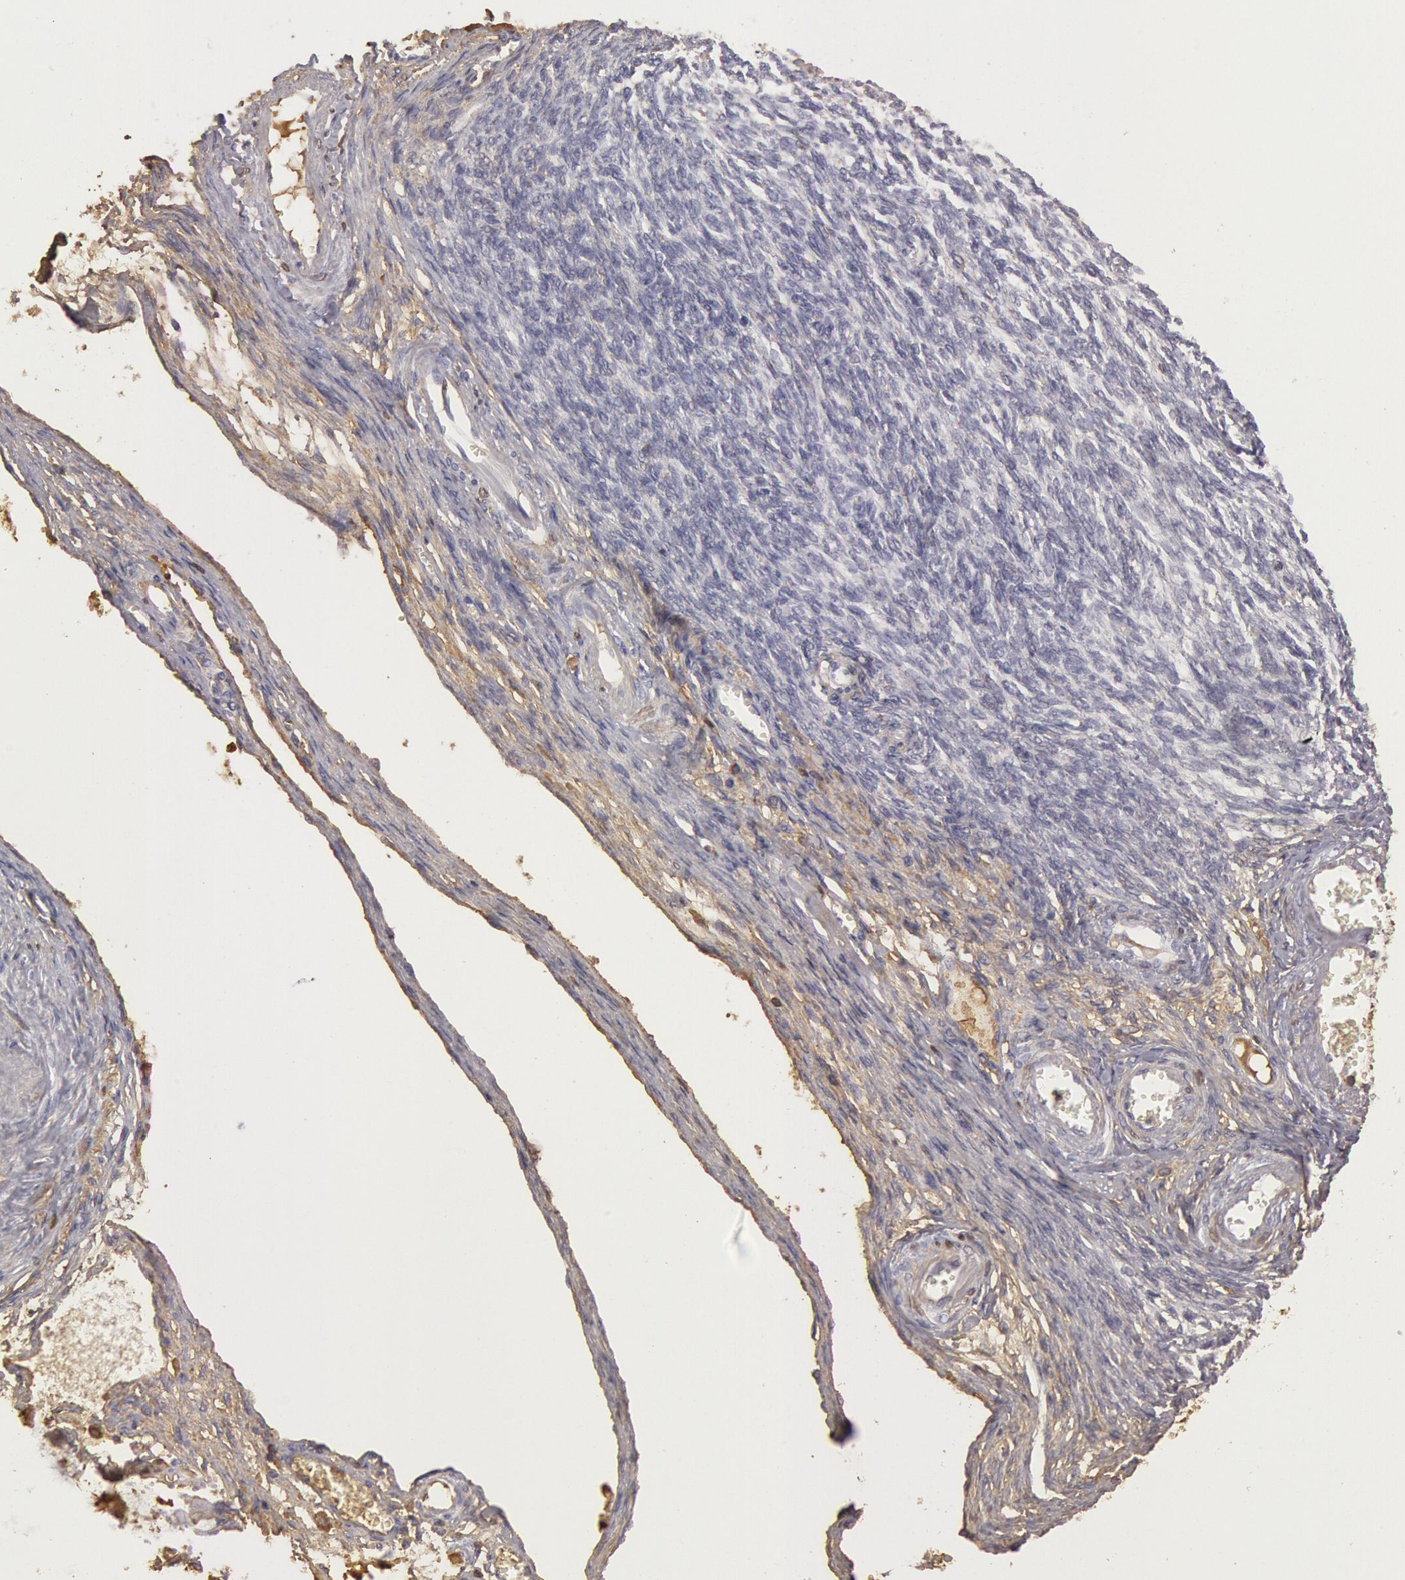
{"staining": {"intensity": "moderate", "quantity": ">75%", "location": "cytoplasmic/membranous"}, "tissue": "ovarian cancer", "cell_type": "Tumor cells", "image_type": "cancer", "snomed": [{"axis": "morphology", "description": "Cystadenocarcinoma, mucinous, NOS"}, {"axis": "topography", "description": "Ovary"}], "caption": "Immunohistochemistry image of mucinous cystadenocarcinoma (ovarian) stained for a protein (brown), which shows medium levels of moderate cytoplasmic/membranous staining in about >75% of tumor cells.", "gene": "IGHG1", "patient": {"sex": "female", "age": 57}}